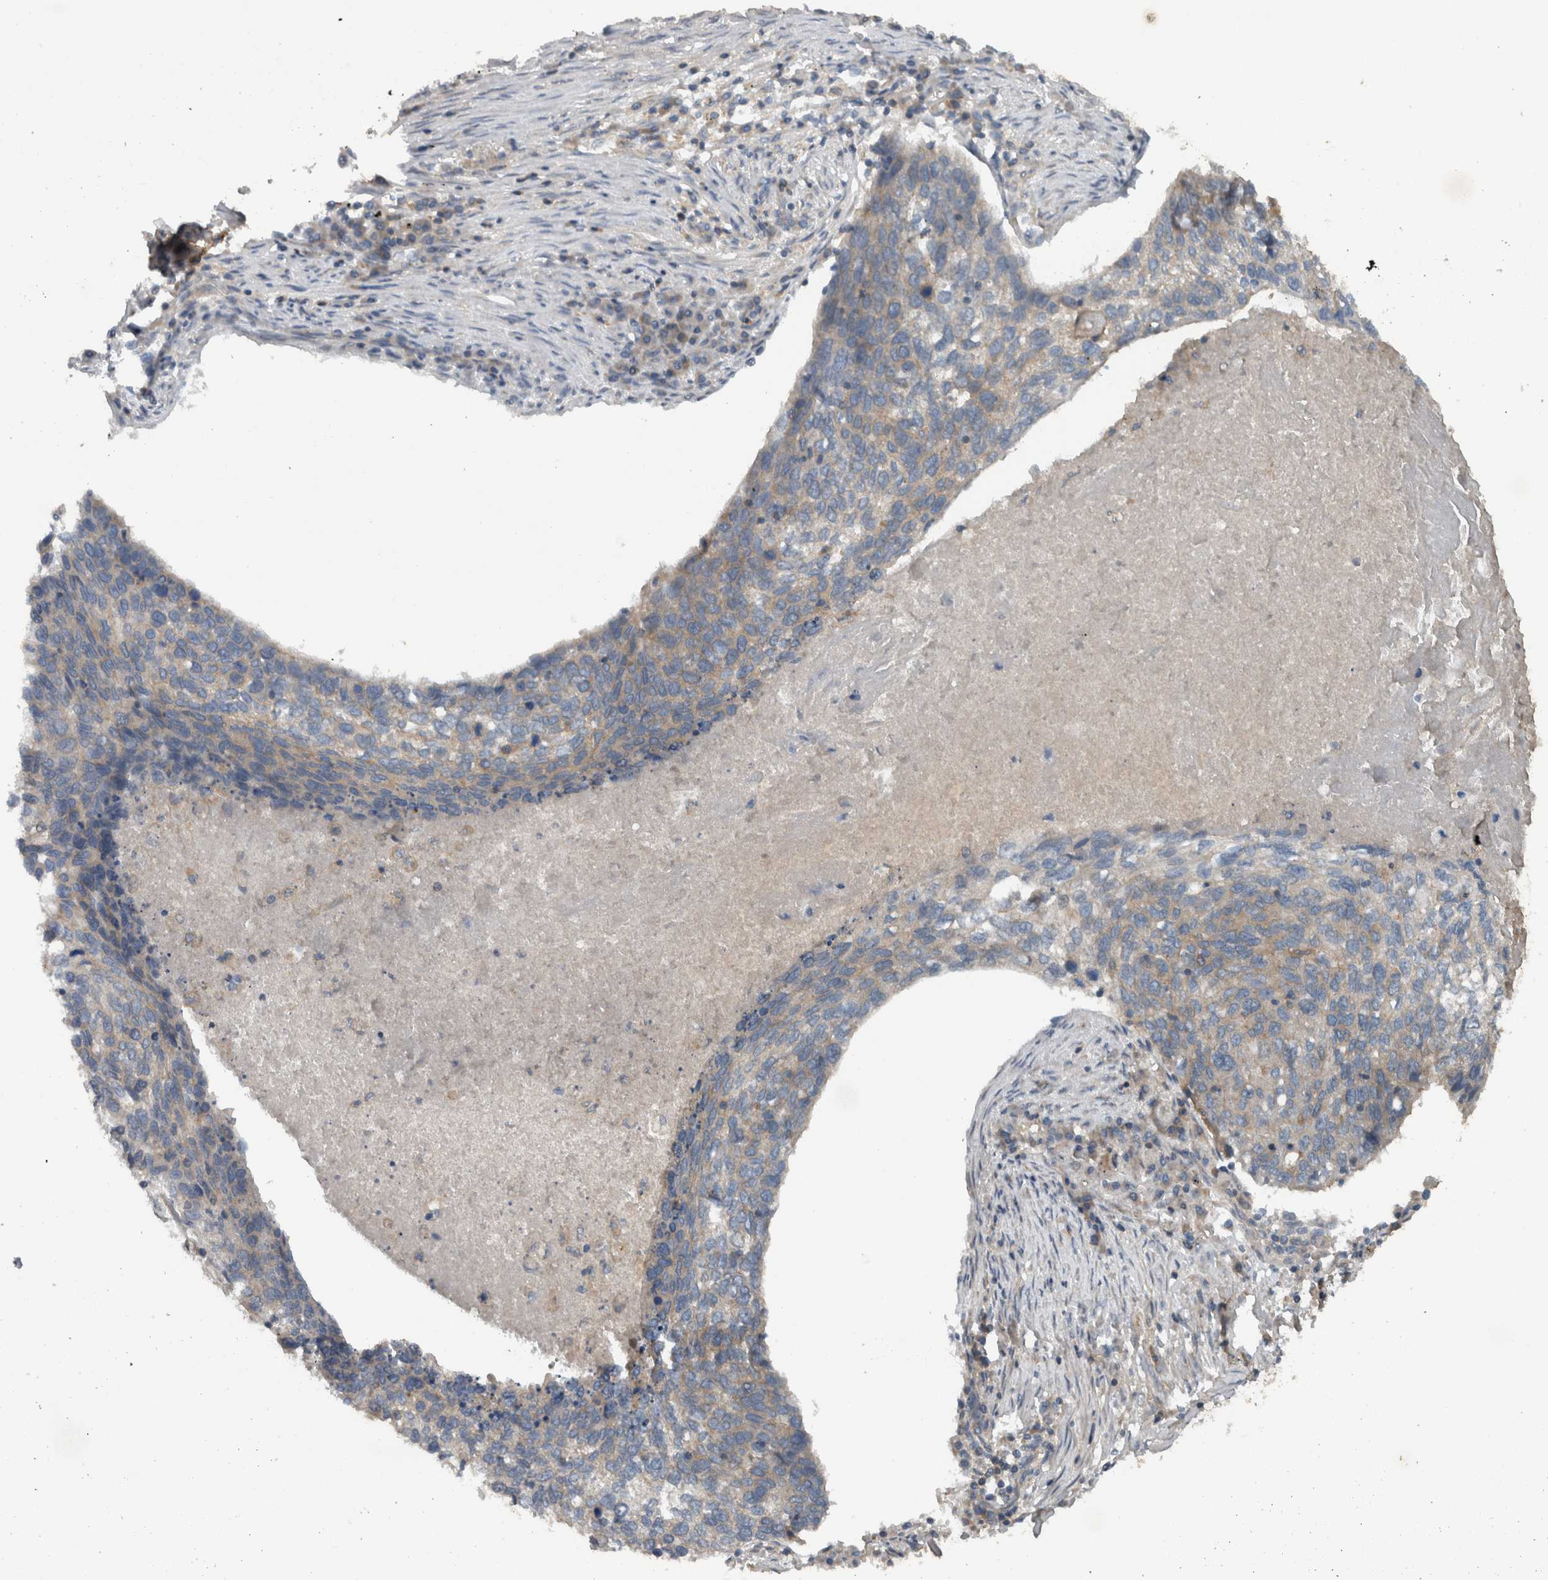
{"staining": {"intensity": "weak", "quantity": "<25%", "location": "cytoplasmic/membranous"}, "tissue": "lung cancer", "cell_type": "Tumor cells", "image_type": "cancer", "snomed": [{"axis": "morphology", "description": "Squamous cell carcinoma, NOS"}, {"axis": "topography", "description": "Lung"}], "caption": "Lung cancer (squamous cell carcinoma) was stained to show a protein in brown. There is no significant positivity in tumor cells.", "gene": "SCARA5", "patient": {"sex": "female", "age": 63}}